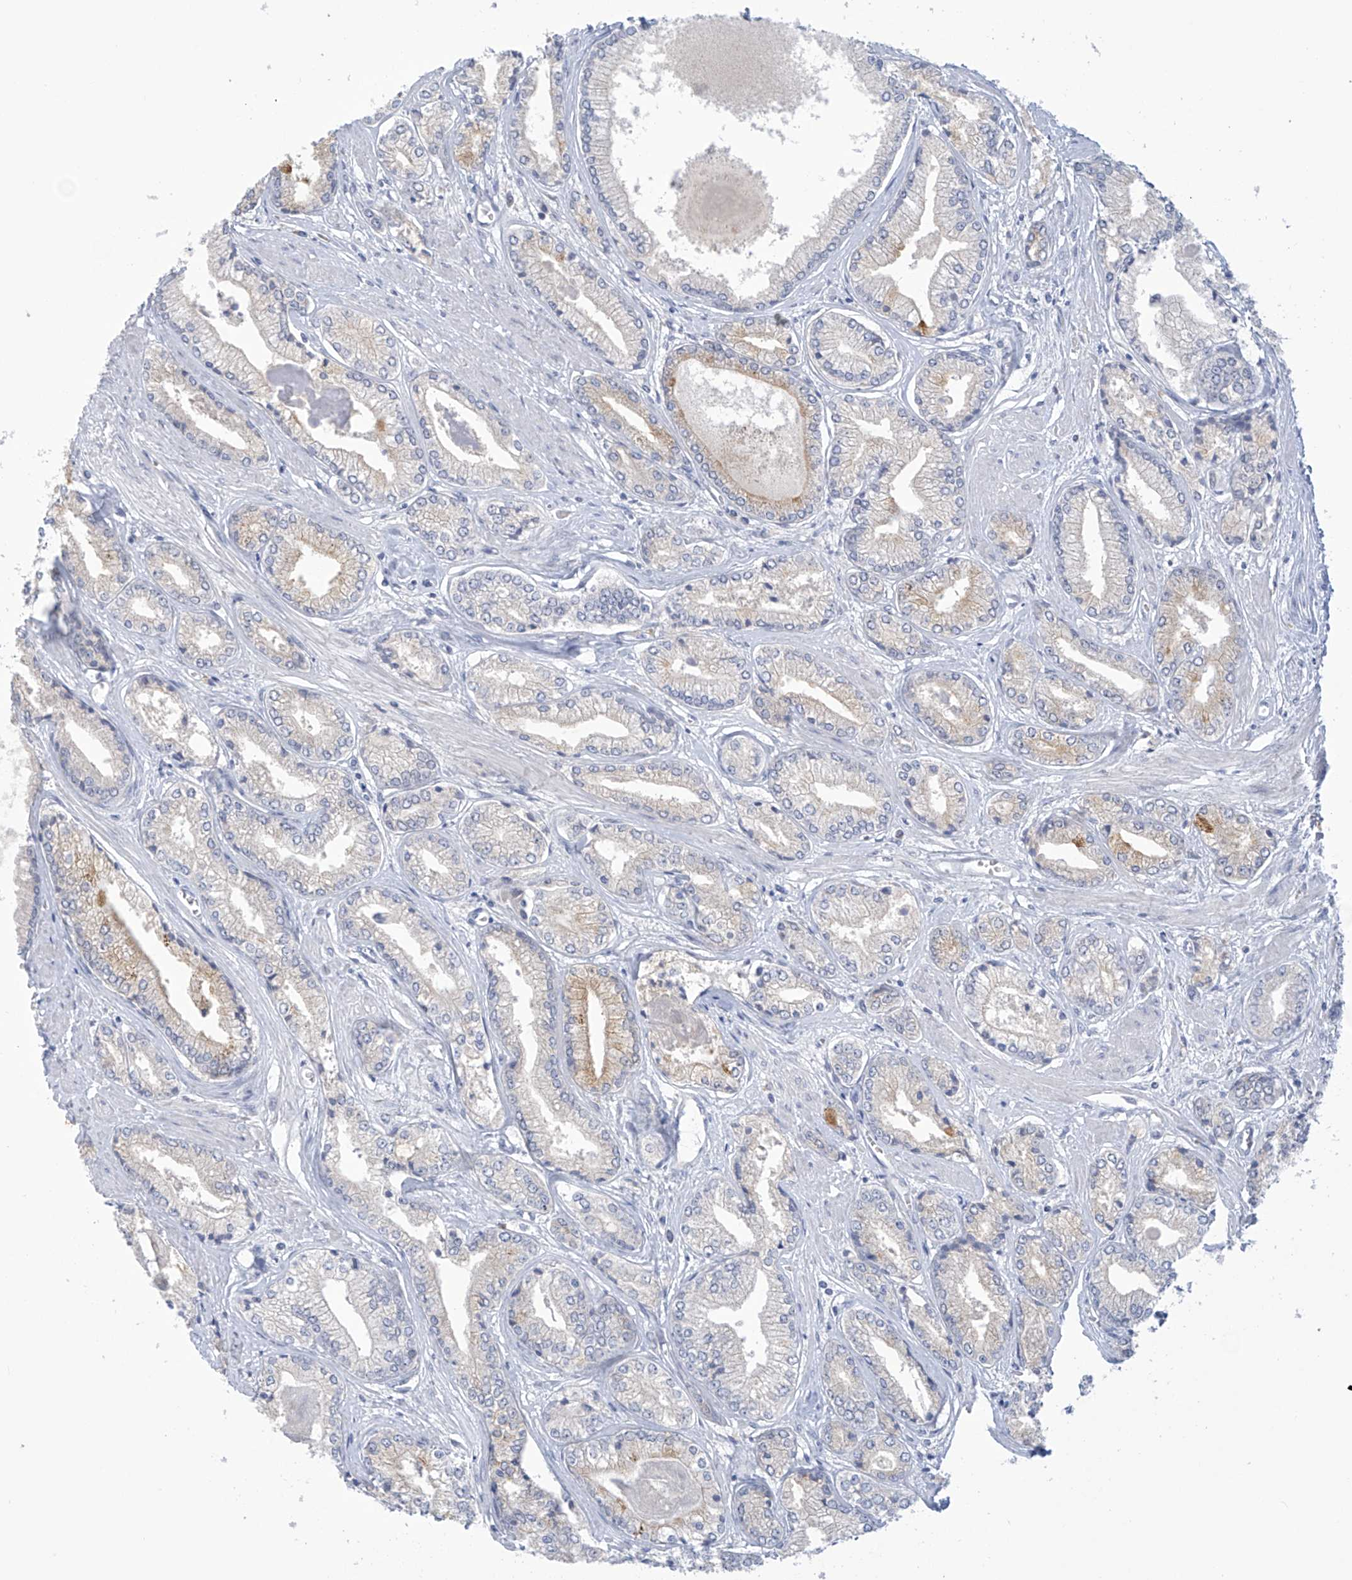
{"staining": {"intensity": "moderate", "quantity": "<25%", "location": "cytoplasmic/membranous"}, "tissue": "prostate cancer", "cell_type": "Tumor cells", "image_type": "cancer", "snomed": [{"axis": "morphology", "description": "Adenocarcinoma, Low grade"}, {"axis": "topography", "description": "Prostate"}], "caption": "IHC (DAB (3,3'-diaminobenzidine)) staining of prostate cancer displays moderate cytoplasmic/membranous protein staining in about <25% of tumor cells.", "gene": "IBA57", "patient": {"sex": "male", "age": 60}}